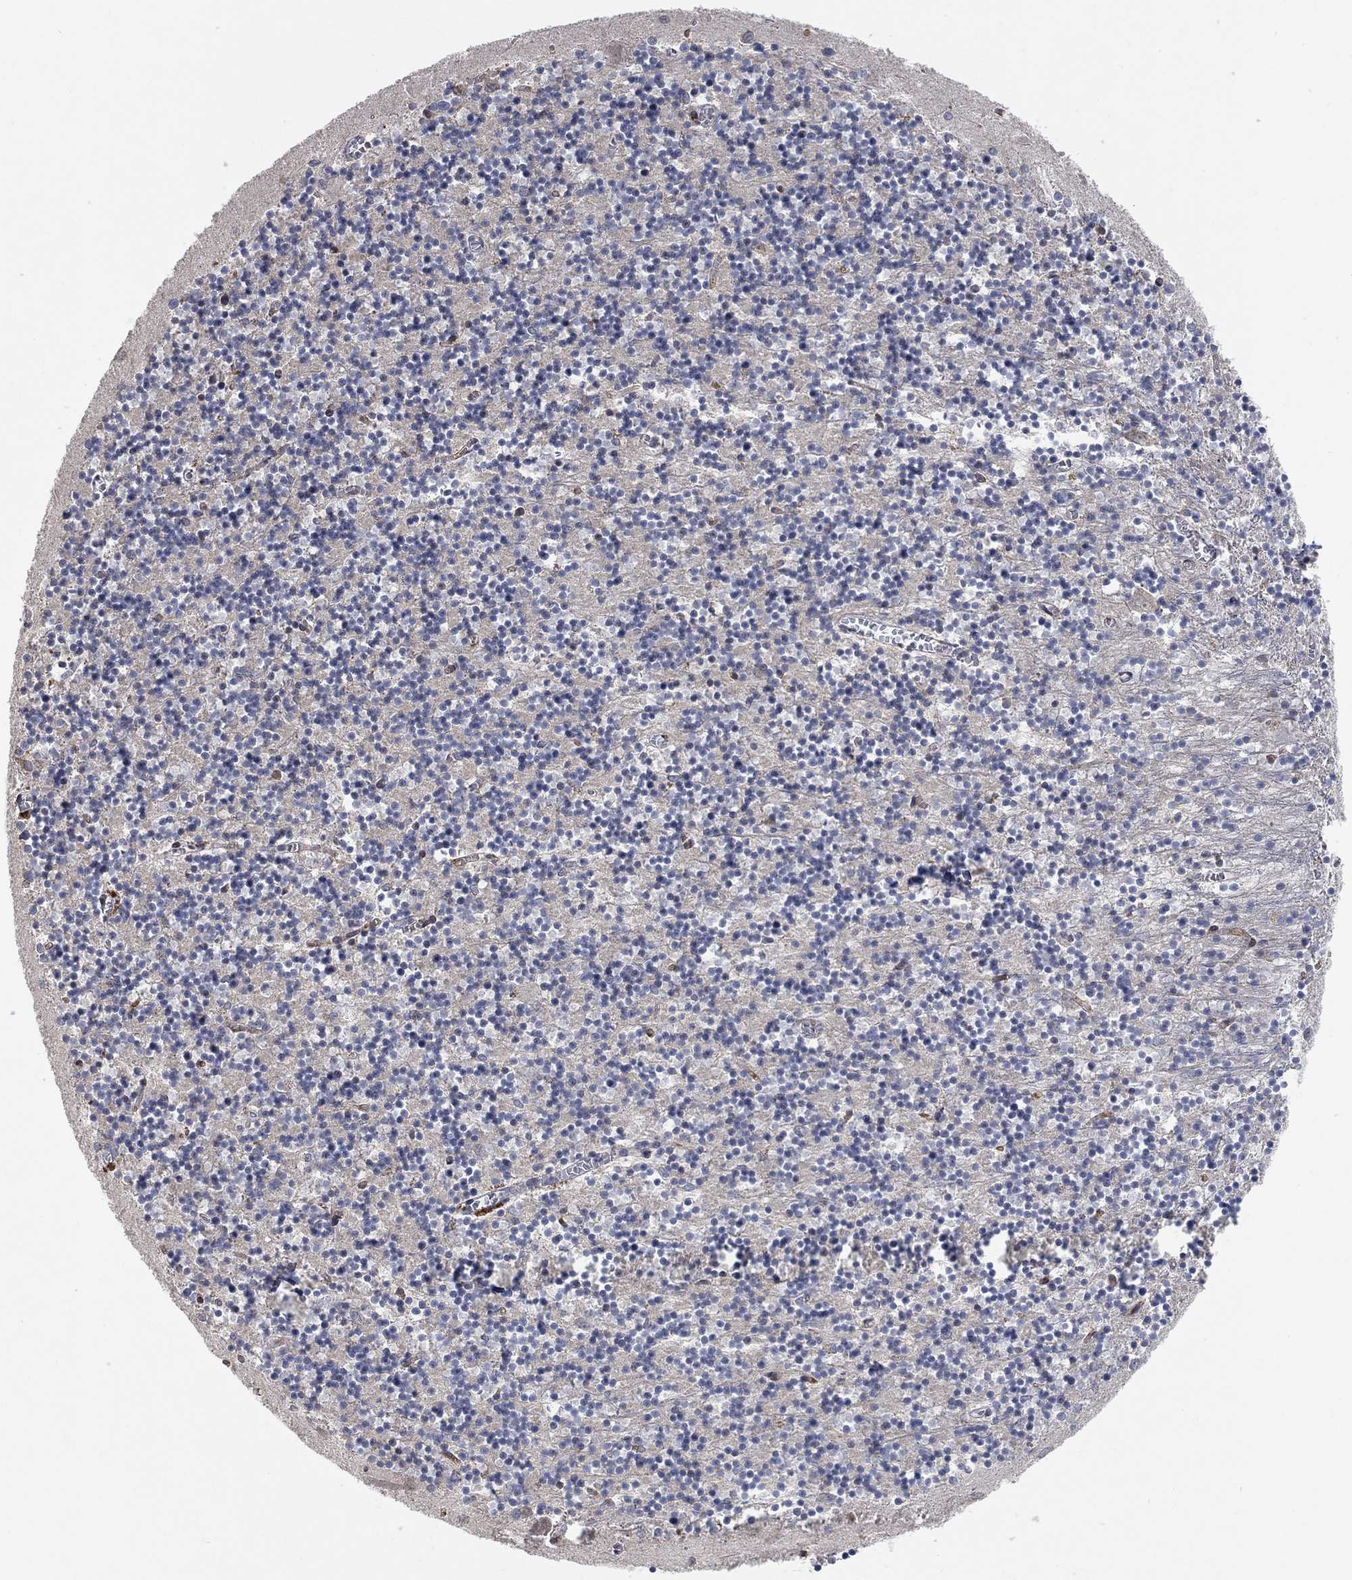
{"staining": {"intensity": "negative", "quantity": "none", "location": "none"}, "tissue": "cerebellum", "cell_type": "Cells in granular layer", "image_type": "normal", "snomed": [{"axis": "morphology", "description": "Normal tissue, NOS"}, {"axis": "topography", "description": "Cerebellum"}], "caption": "This is a micrograph of immunohistochemistry (IHC) staining of benign cerebellum, which shows no positivity in cells in granular layer. (Stains: DAB immunohistochemistry with hematoxylin counter stain, Microscopy: brightfield microscopy at high magnification).", "gene": "THAP8", "patient": {"sex": "female", "age": 64}}